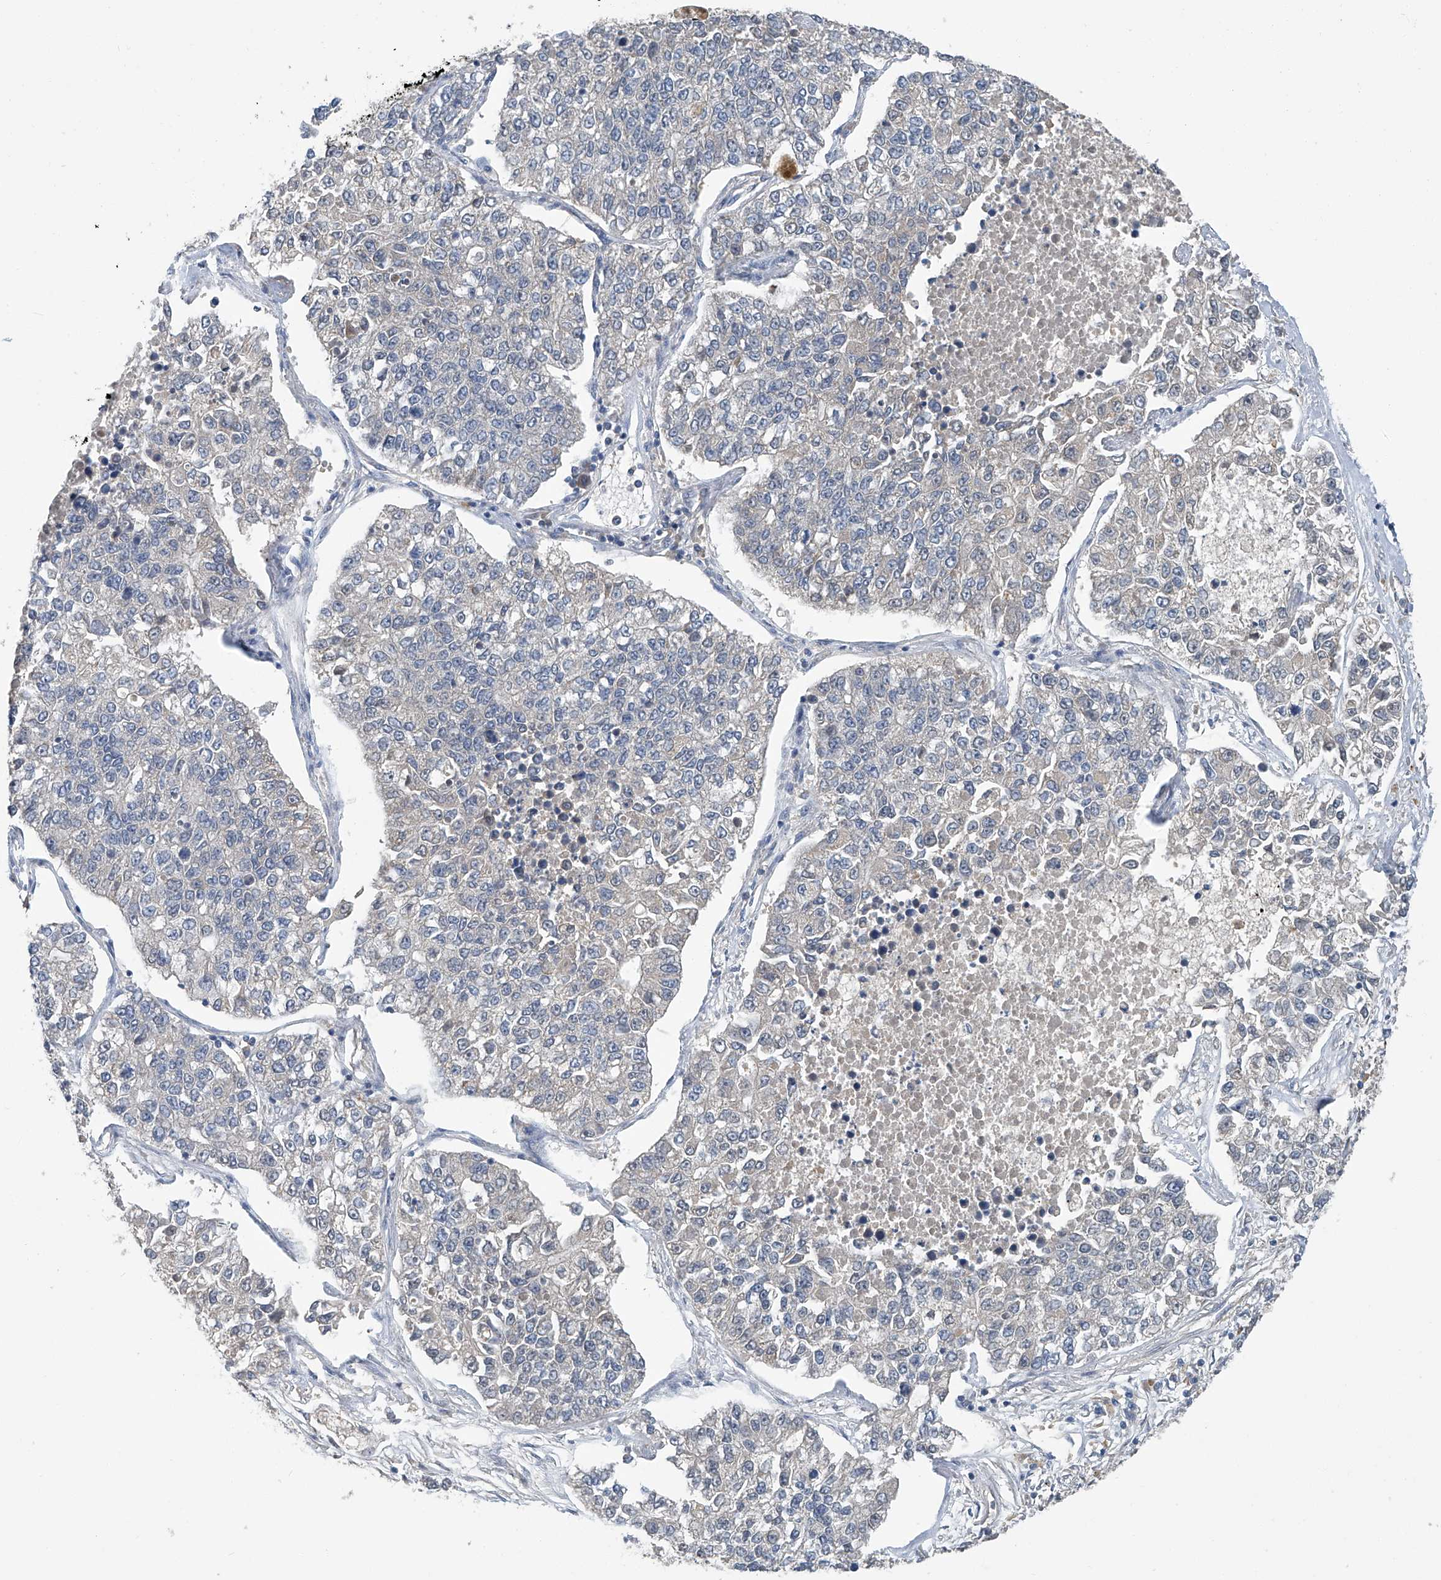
{"staining": {"intensity": "negative", "quantity": "none", "location": "none"}, "tissue": "lung cancer", "cell_type": "Tumor cells", "image_type": "cancer", "snomed": [{"axis": "morphology", "description": "Adenocarcinoma, NOS"}, {"axis": "topography", "description": "Lung"}], "caption": "Immunohistochemistry (IHC) micrograph of neoplastic tissue: human lung adenocarcinoma stained with DAB exhibits no significant protein staining in tumor cells.", "gene": "ANKRD34A", "patient": {"sex": "male", "age": 49}}